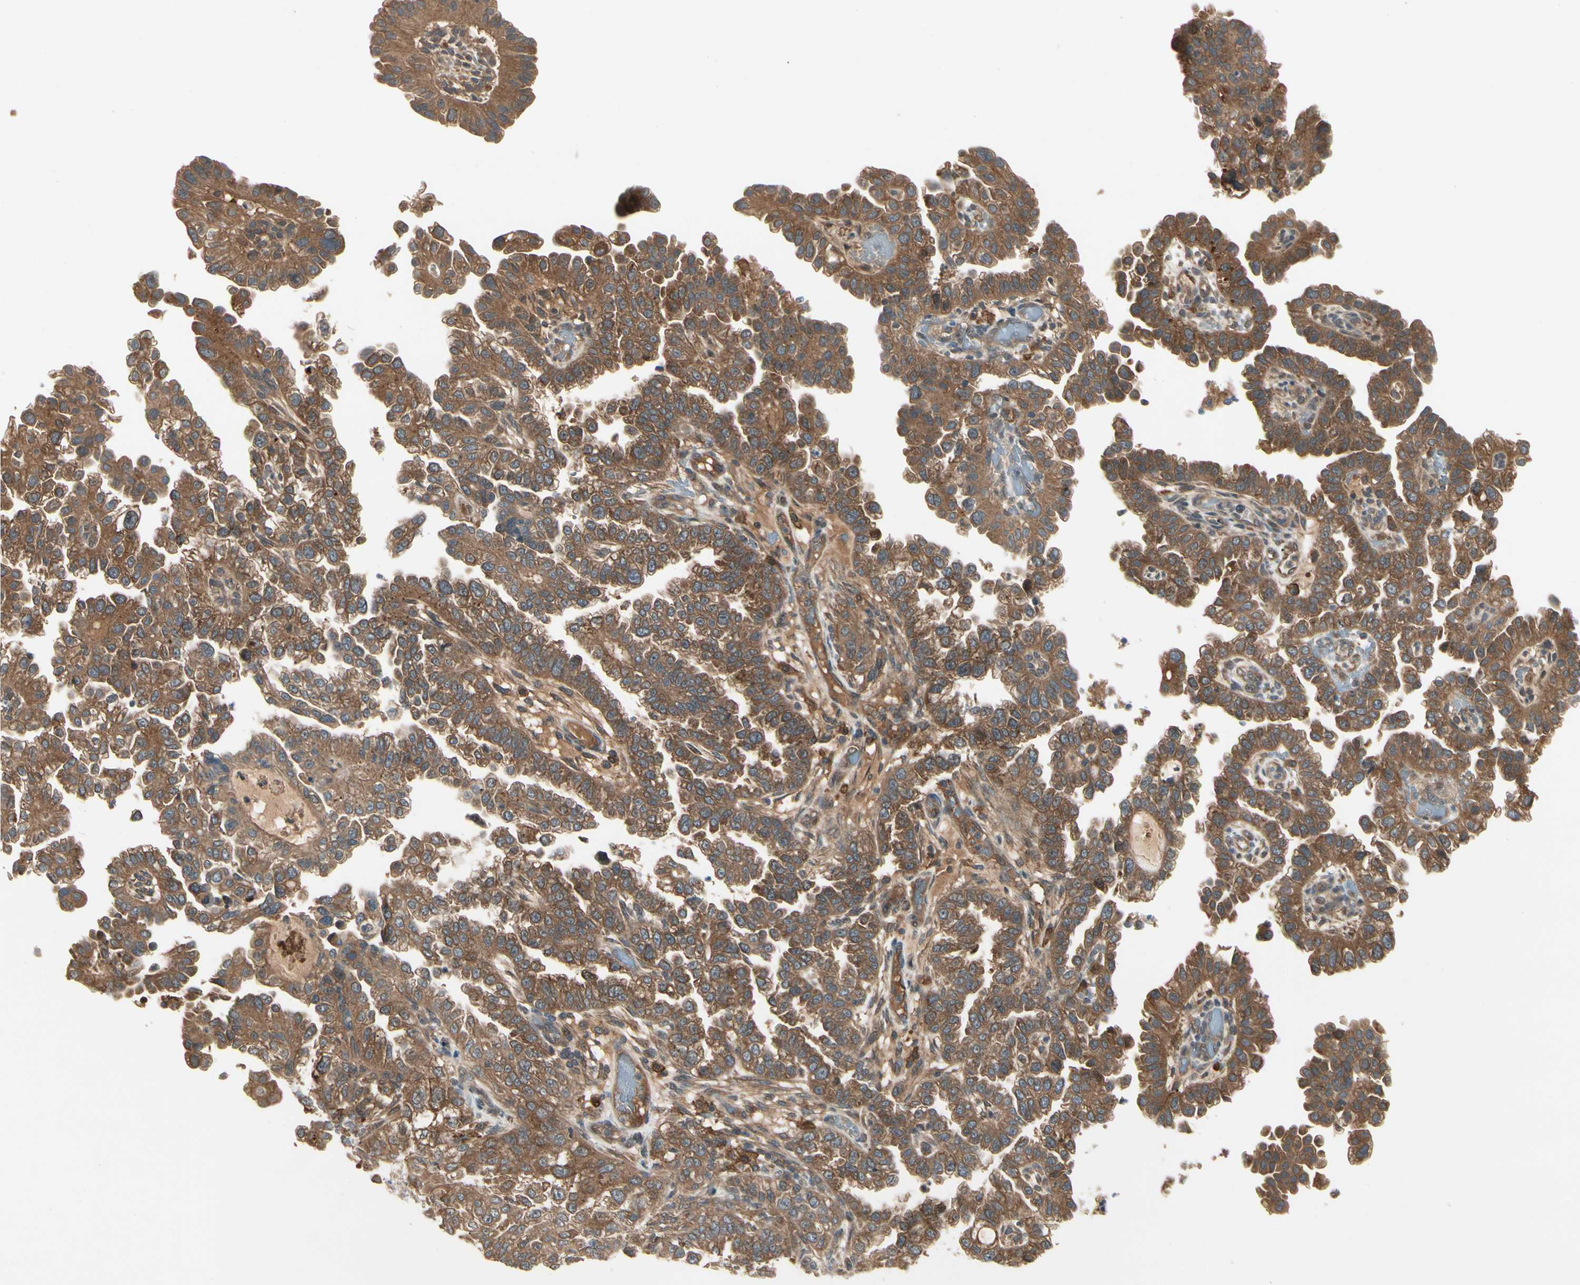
{"staining": {"intensity": "moderate", "quantity": ">75%", "location": "cytoplasmic/membranous"}, "tissue": "endometrial cancer", "cell_type": "Tumor cells", "image_type": "cancer", "snomed": [{"axis": "morphology", "description": "Adenocarcinoma, NOS"}, {"axis": "topography", "description": "Endometrium"}], "caption": "Immunohistochemical staining of endometrial adenocarcinoma displays medium levels of moderate cytoplasmic/membranous staining in about >75% of tumor cells.", "gene": "RNF14", "patient": {"sex": "female", "age": 85}}